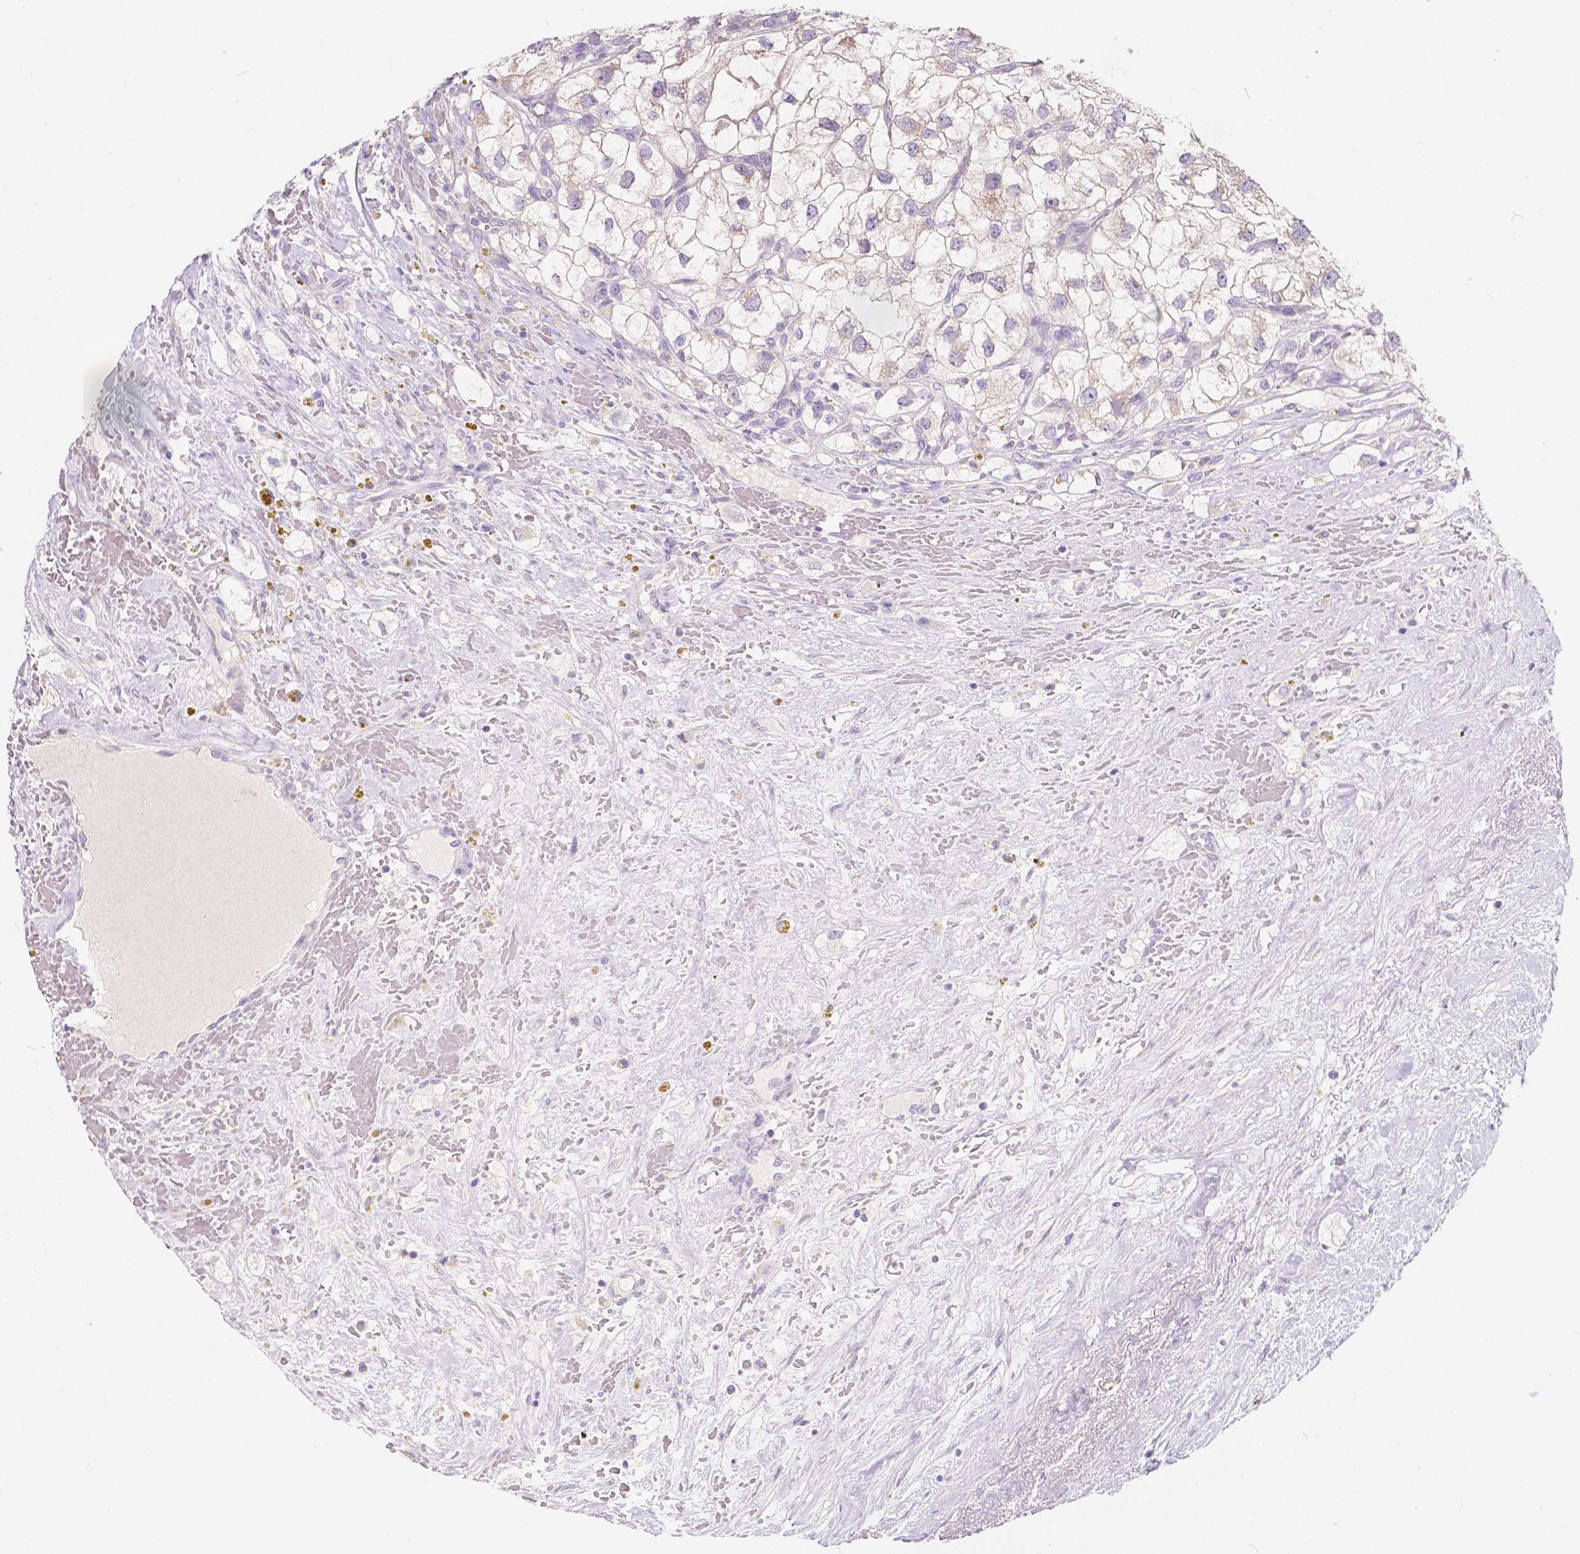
{"staining": {"intensity": "weak", "quantity": "<25%", "location": "cytoplasmic/membranous"}, "tissue": "renal cancer", "cell_type": "Tumor cells", "image_type": "cancer", "snomed": [{"axis": "morphology", "description": "Adenocarcinoma, NOS"}, {"axis": "topography", "description": "Kidney"}], "caption": "Immunohistochemistry (IHC) photomicrograph of human renal adenocarcinoma stained for a protein (brown), which displays no positivity in tumor cells. (DAB (3,3'-diaminobenzidine) immunohistochemistry (IHC), high magnification).", "gene": "RNF186", "patient": {"sex": "male", "age": 59}}